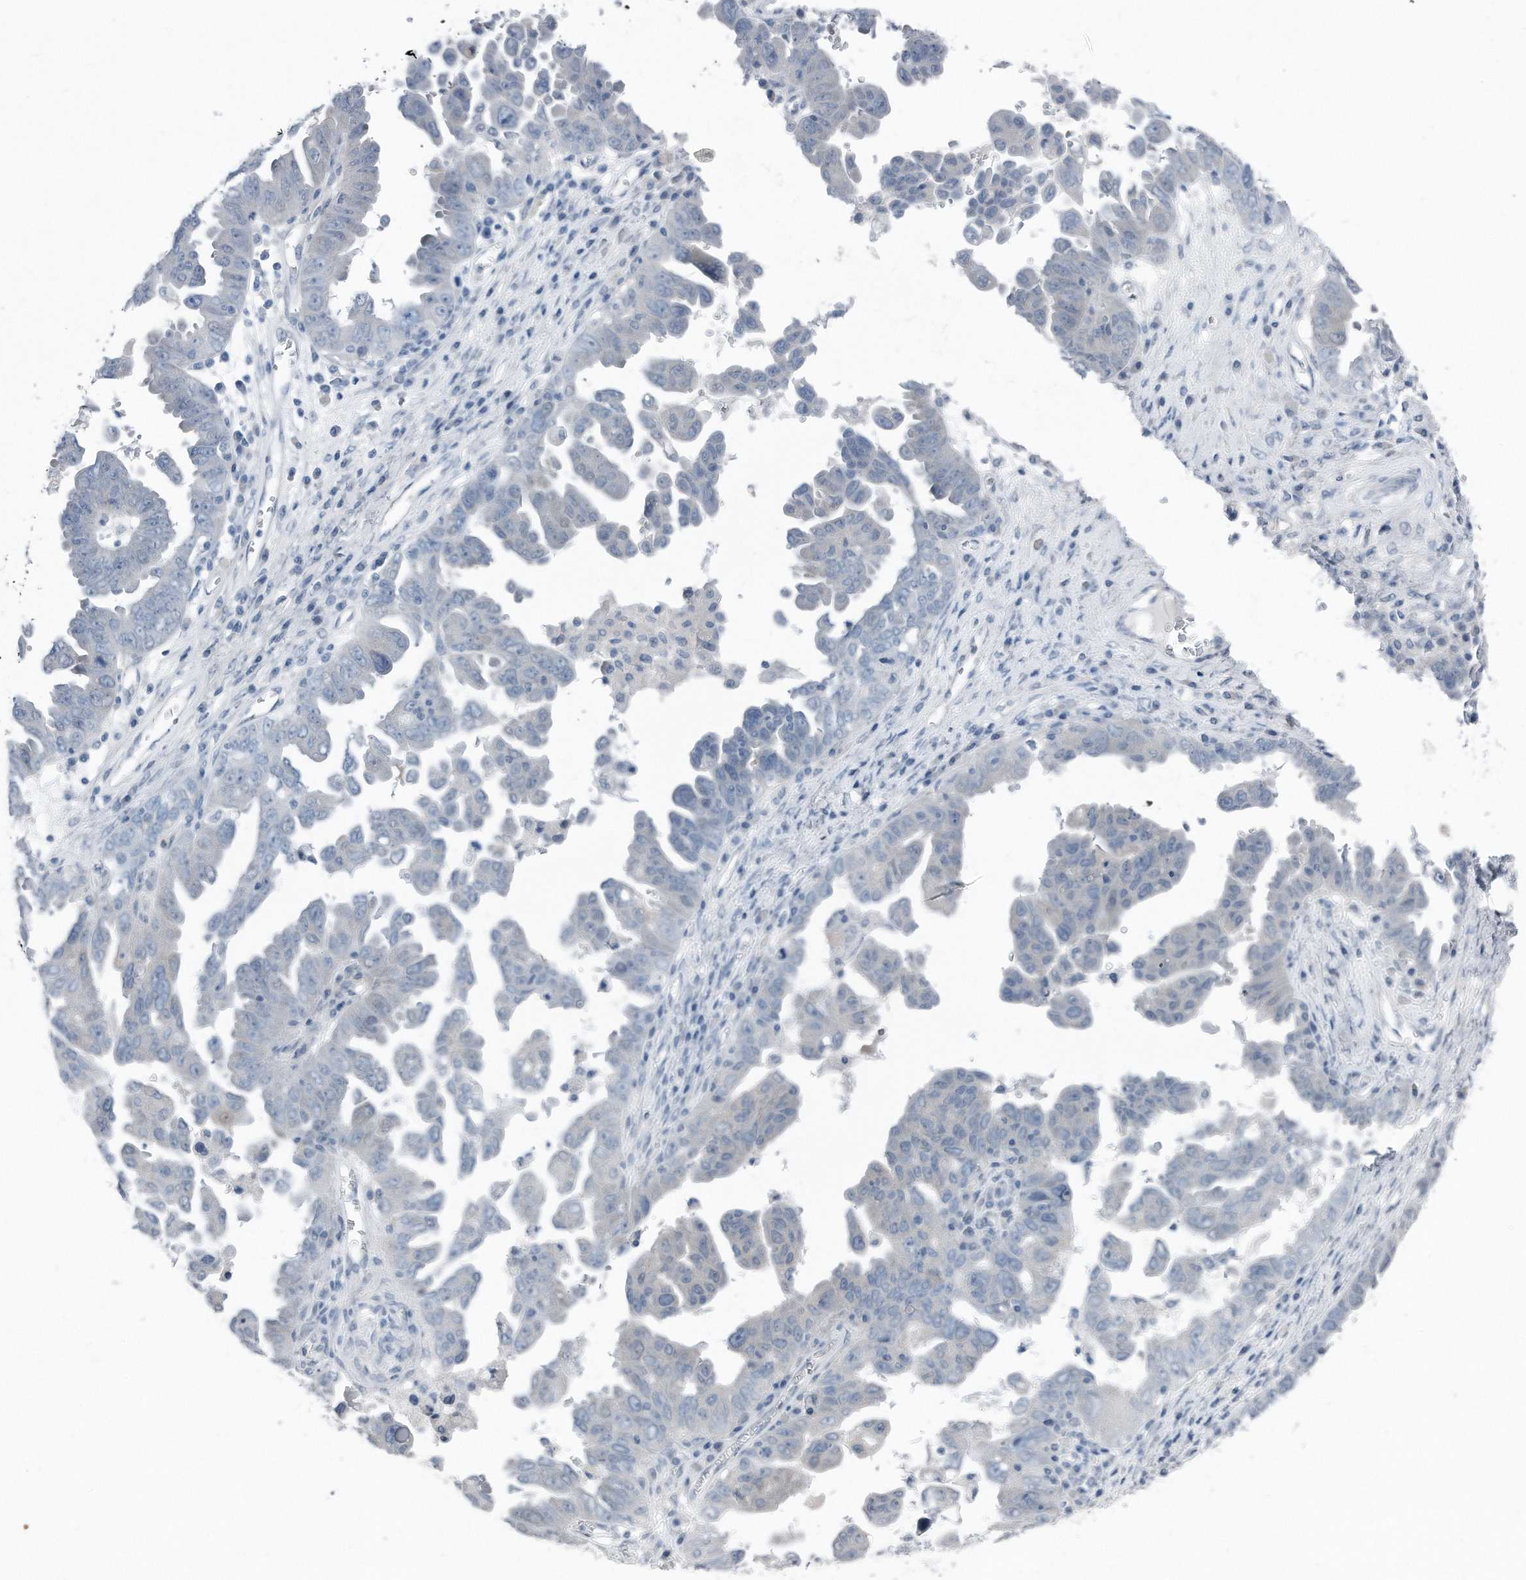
{"staining": {"intensity": "negative", "quantity": "none", "location": "none"}, "tissue": "ovarian cancer", "cell_type": "Tumor cells", "image_type": "cancer", "snomed": [{"axis": "morphology", "description": "Carcinoma, endometroid"}, {"axis": "topography", "description": "Ovary"}], "caption": "Protein analysis of ovarian cancer reveals no significant staining in tumor cells.", "gene": "YRDC", "patient": {"sex": "female", "age": 62}}